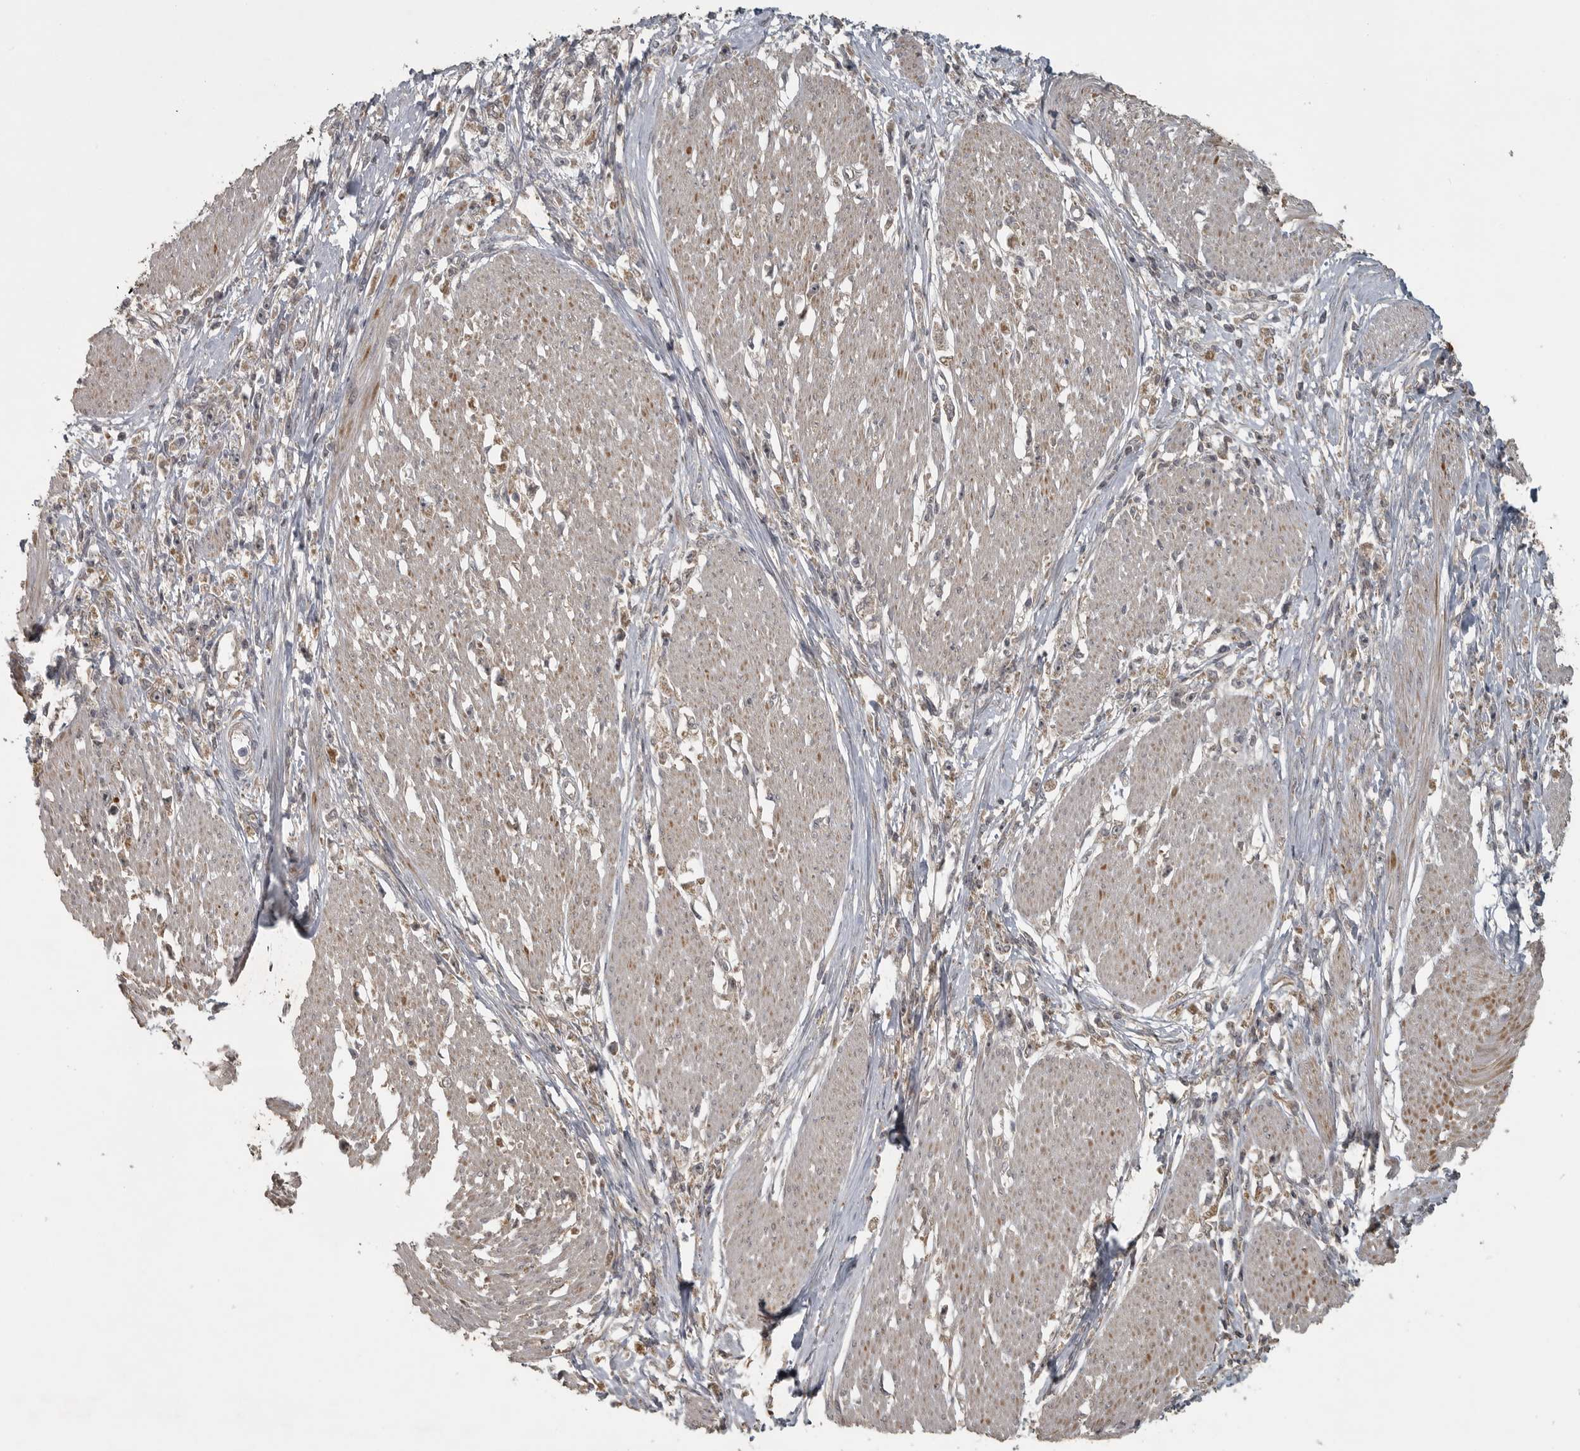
{"staining": {"intensity": "weak", "quantity": "<25%", "location": "cytoplasmic/membranous"}, "tissue": "stomach cancer", "cell_type": "Tumor cells", "image_type": "cancer", "snomed": [{"axis": "morphology", "description": "Adenocarcinoma, NOS"}, {"axis": "topography", "description": "Stomach"}], "caption": "This is an immunohistochemistry (IHC) photomicrograph of stomach cancer. There is no staining in tumor cells.", "gene": "LLGL1", "patient": {"sex": "female", "age": 59}}